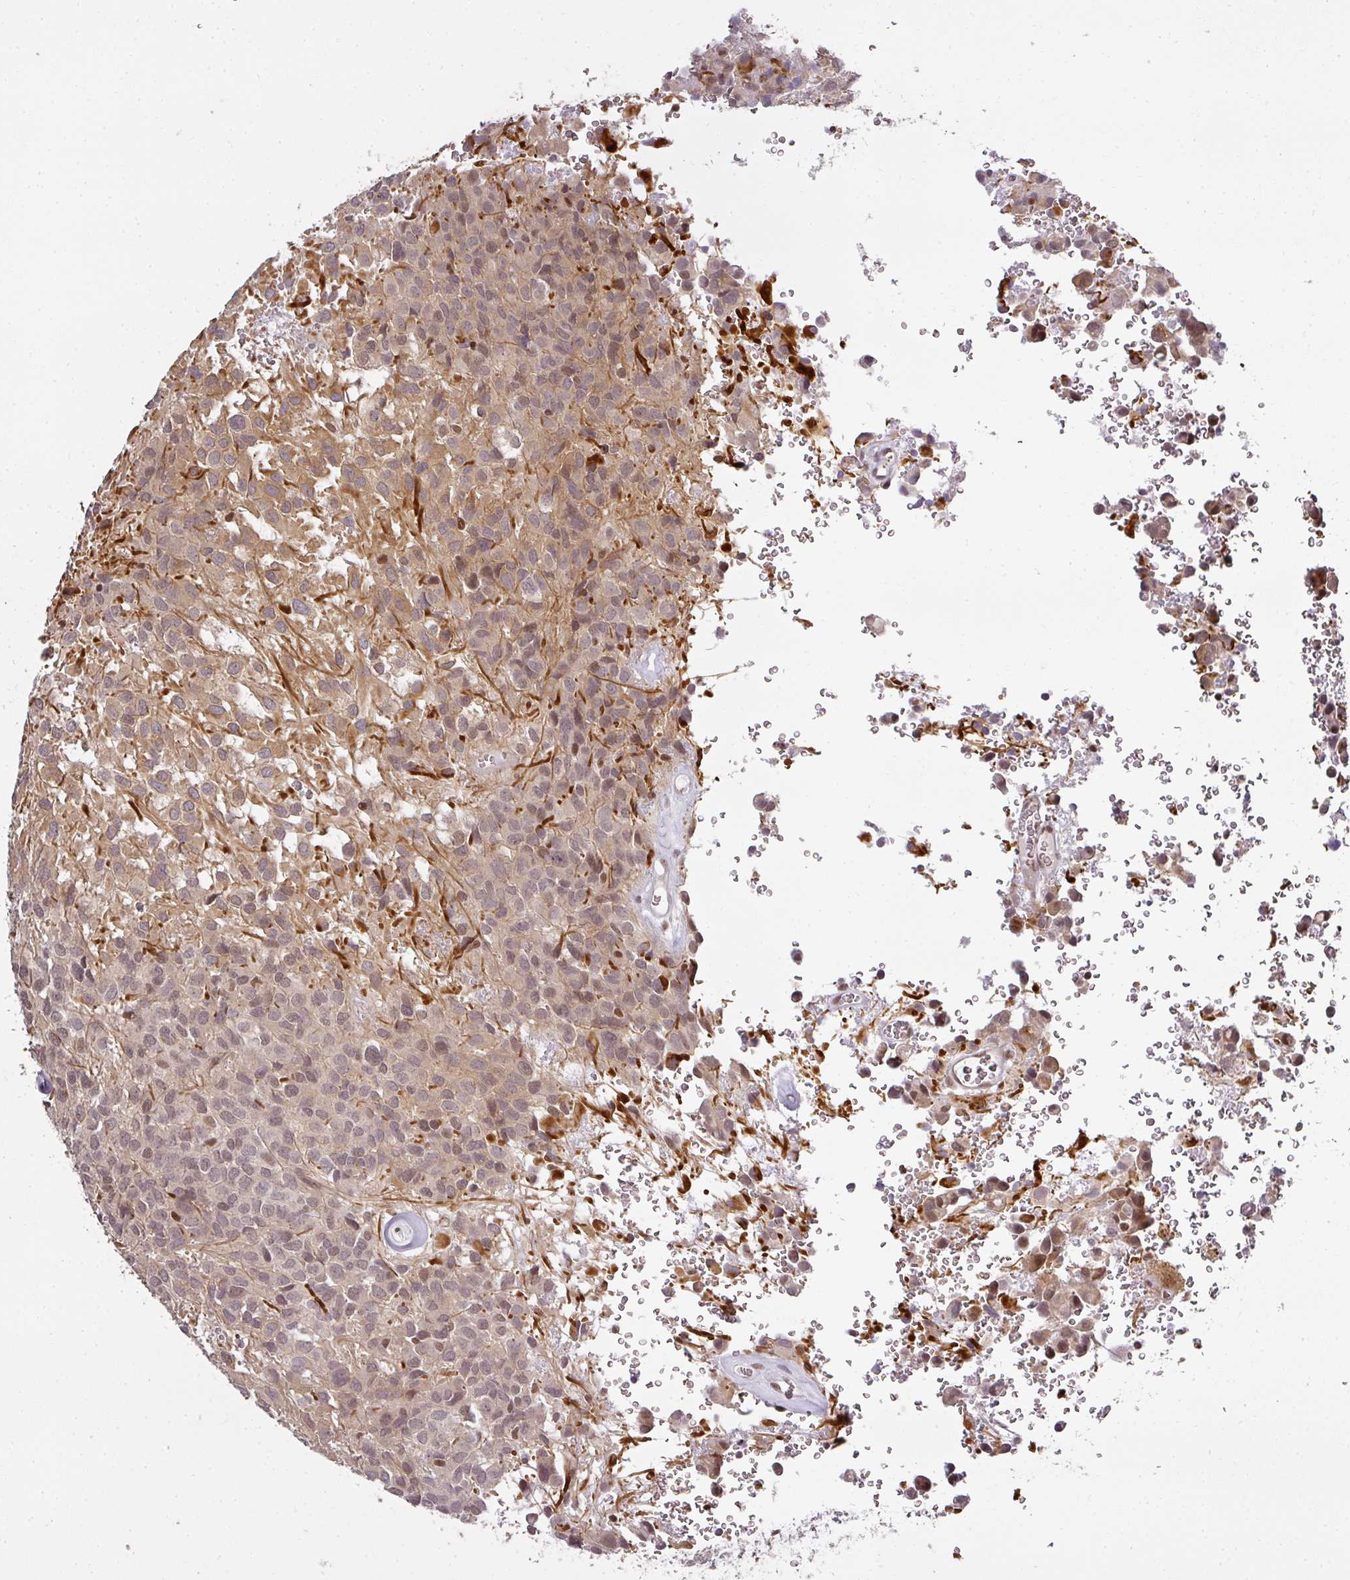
{"staining": {"intensity": "weak", "quantity": "25%-75%", "location": "cytoplasmic/membranous,nuclear"}, "tissue": "glioma", "cell_type": "Tumor cells", "image_type": "cancer", "snomed": [{"axis": "morphology", "description": "Glioma, malignant, Low grade"}, {"axis": "topography", "description": "Brain"}], "caption": "Protein expression analysis of malignant glioma (low-grade) demonstrates weak cytoplasmic/membranous and nuclear staining in approximately 25%-75% of tumor cells.", "gene": "GPRIN2", "patient": {"sex": "male", "age": 56}}